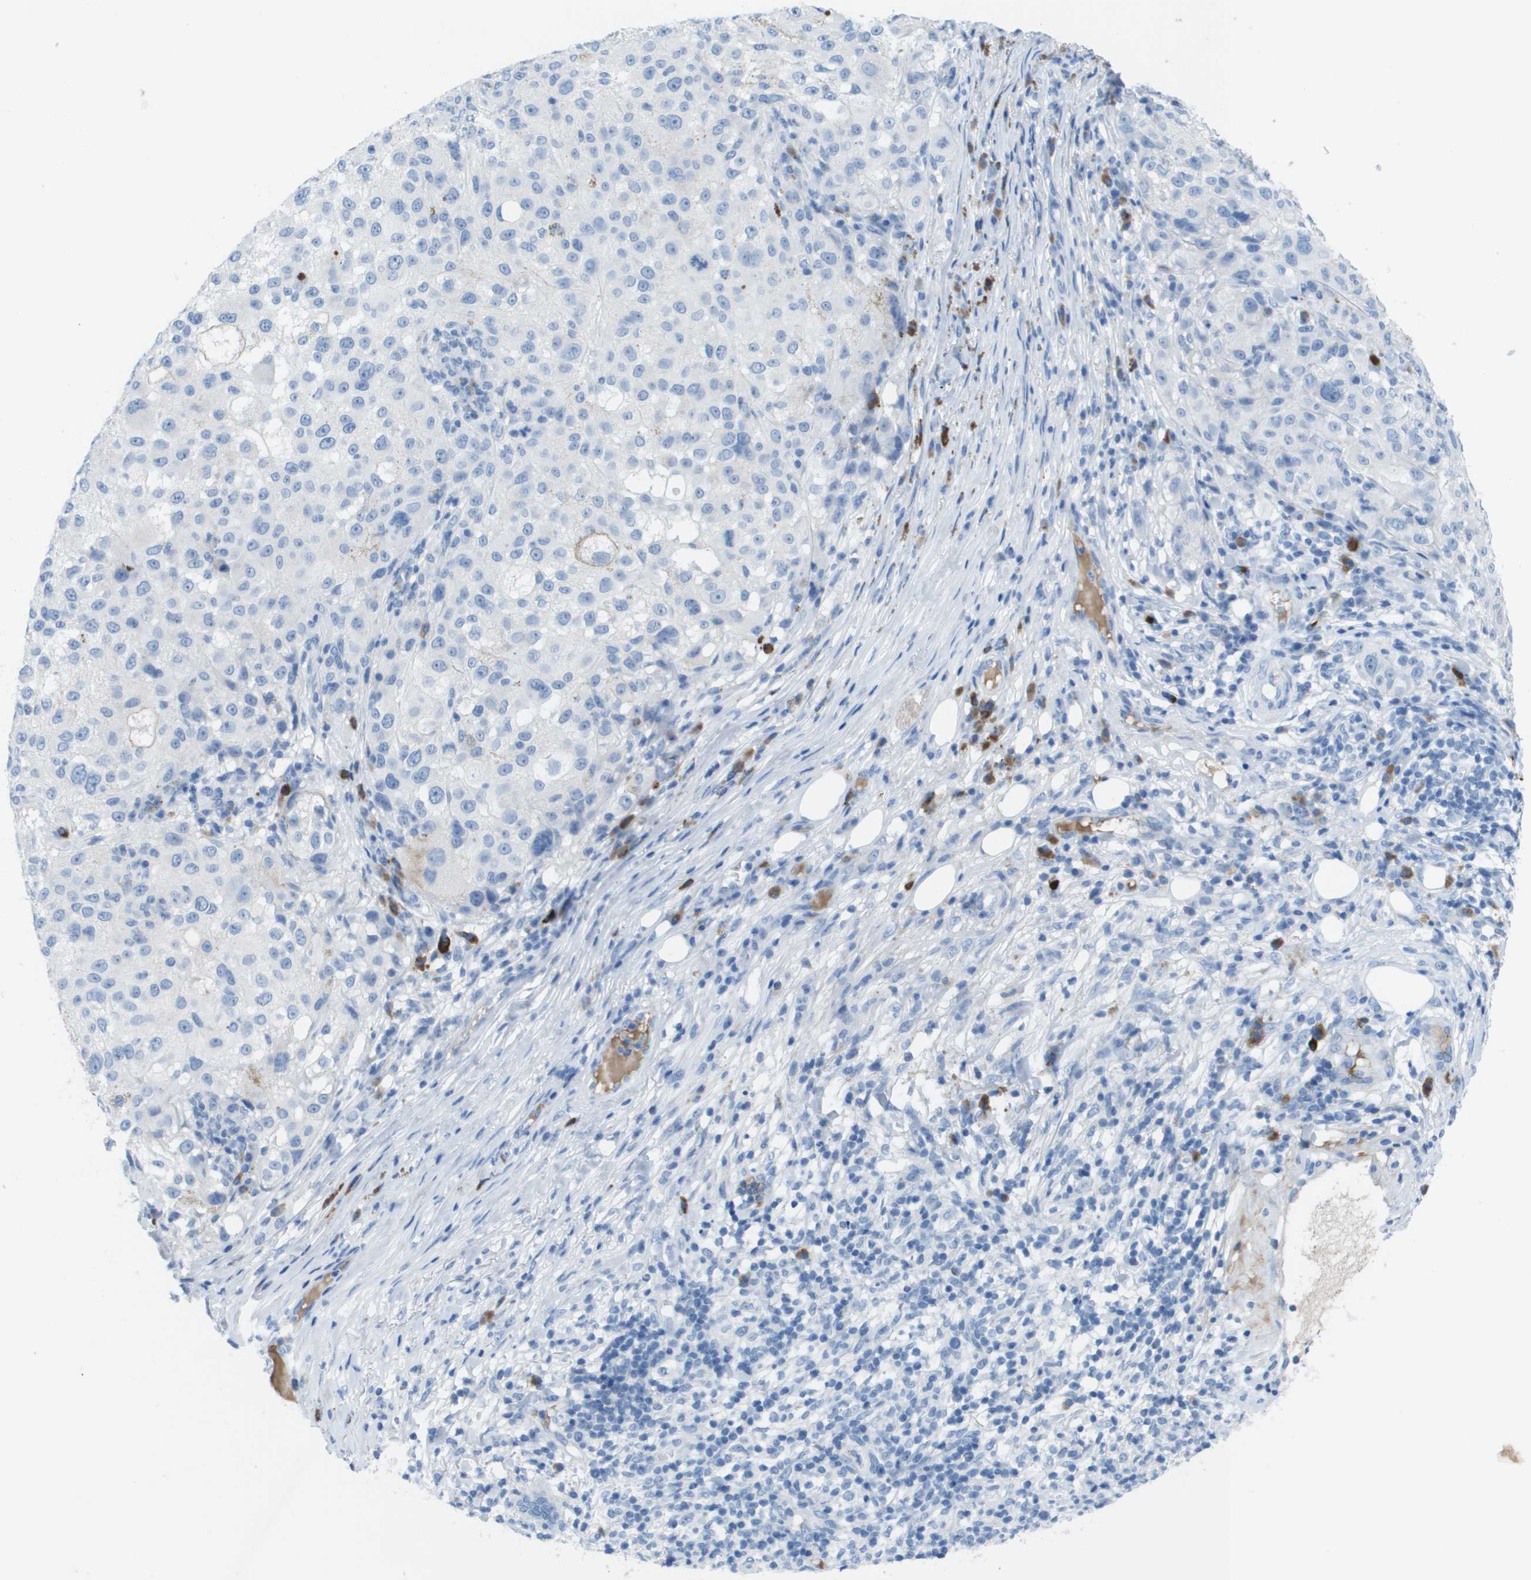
{"staining": {"intensity": "negative", "quantity": "none", "location": "none"}, "tissue": "melanoma", "cell_type": "Tumor cells", "image_type": "cancer", "snomed": [{"axis": "morphology", "description": "Necrosis, NOS"}, {"axis": "morphology", "description": "Malignant melanoma, NOS"}, {"axis": "topography", "description": "Skin"}], "caption": "Tumor cells show no significant protein expression in melanoma.", "gene": "GPR18", "patient": {"sex": "female", "age": 87}}